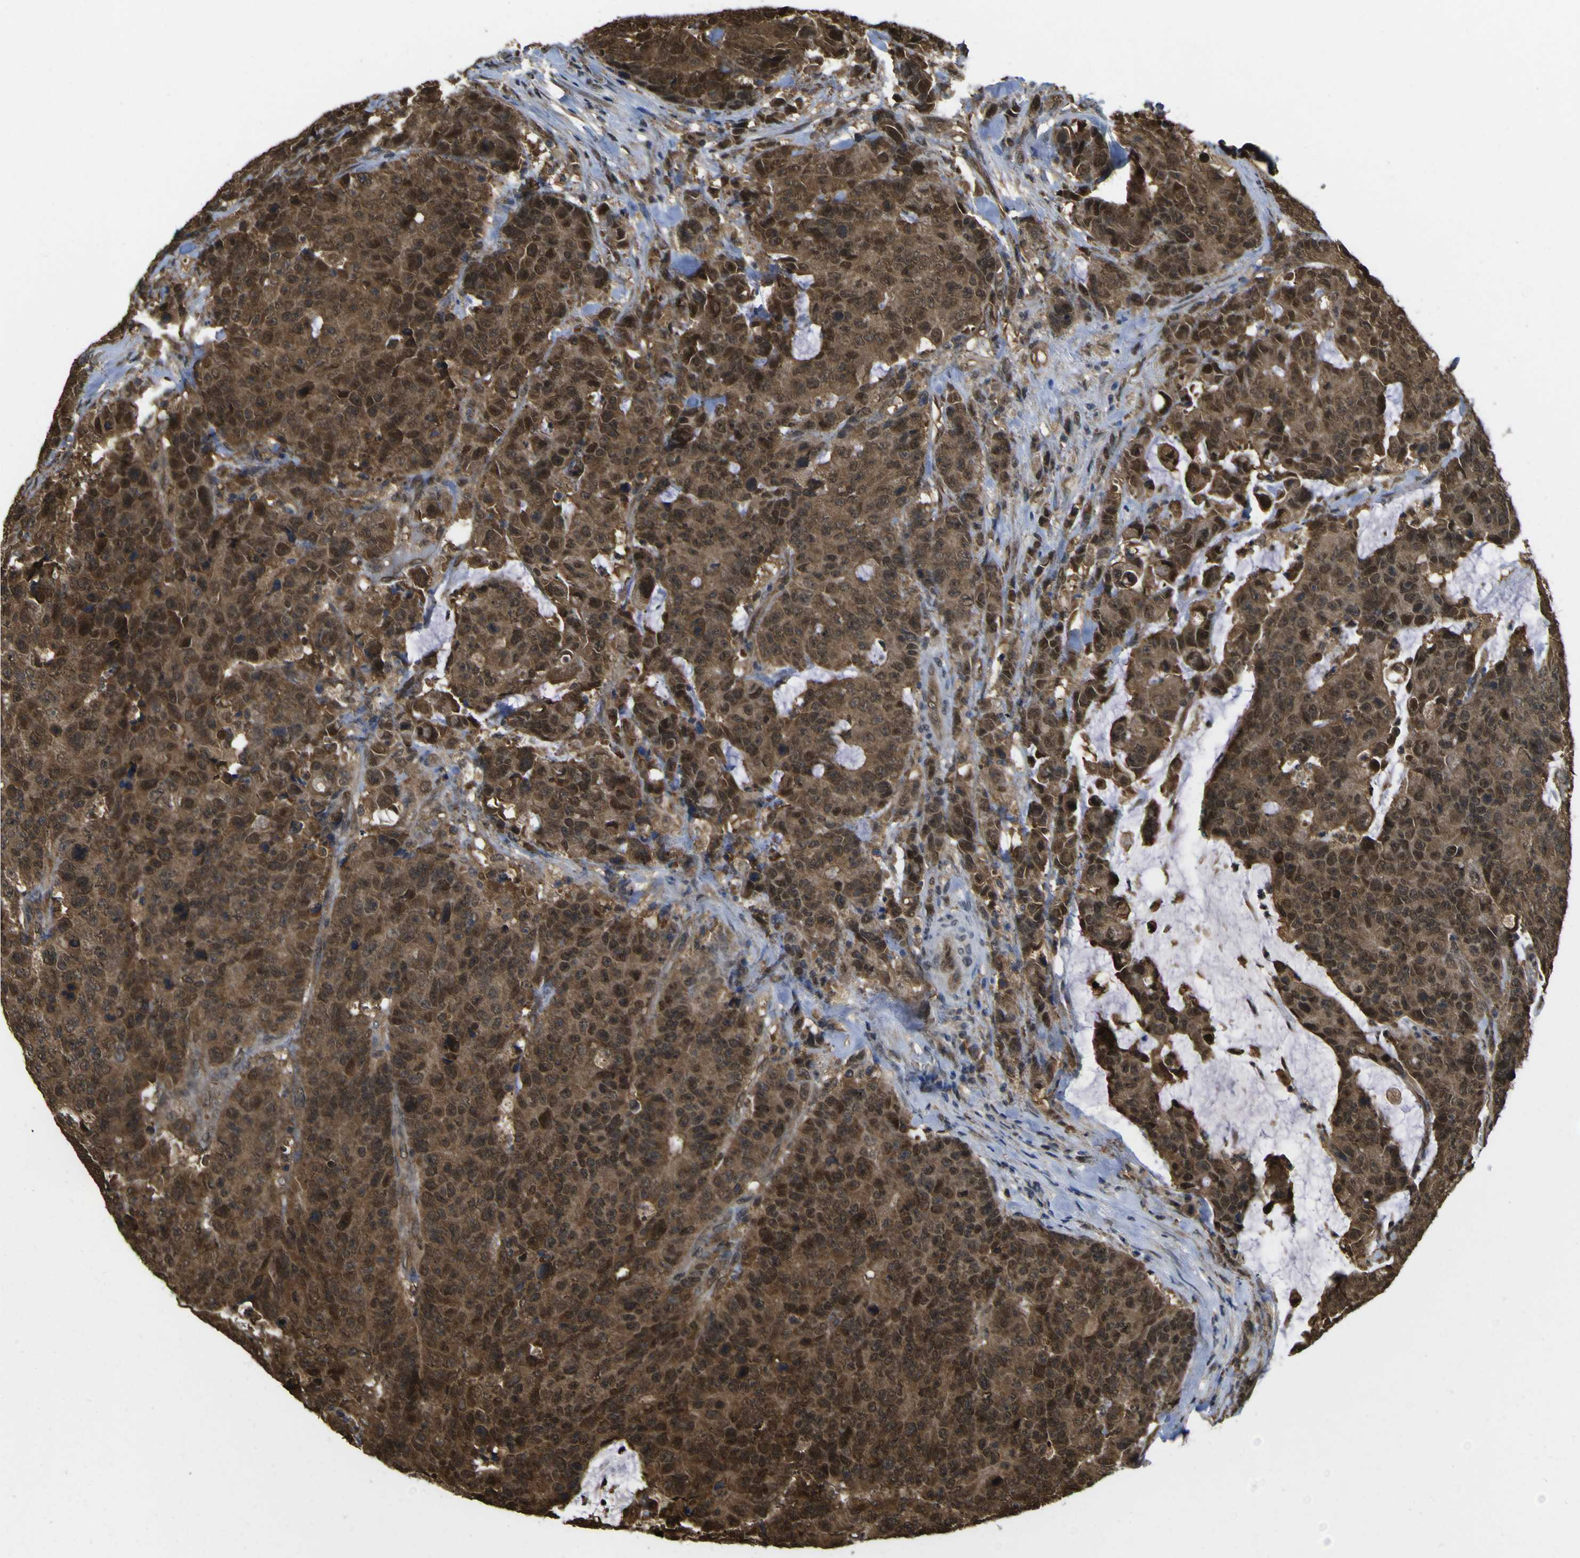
{"staining": {"intensity": "strong", "quantity": ">75%", "location": "cytoplasmic/membranous,nuclear"}, "tissue": "colorectal cancer", "cell_type": "Tumor cells", "image_type": "cancer", "snomed": [{"axis": "morphology", "description": "Adenocarcinoma, NOS"}, {"axis": "topography", "description": "Colon"}], "caption": "Human colorectal cancer stained with a protein marker reveals strong staining in tumor cells.", "gene": "YWHAG", "patient": {"sex": "female", "age": 86}}